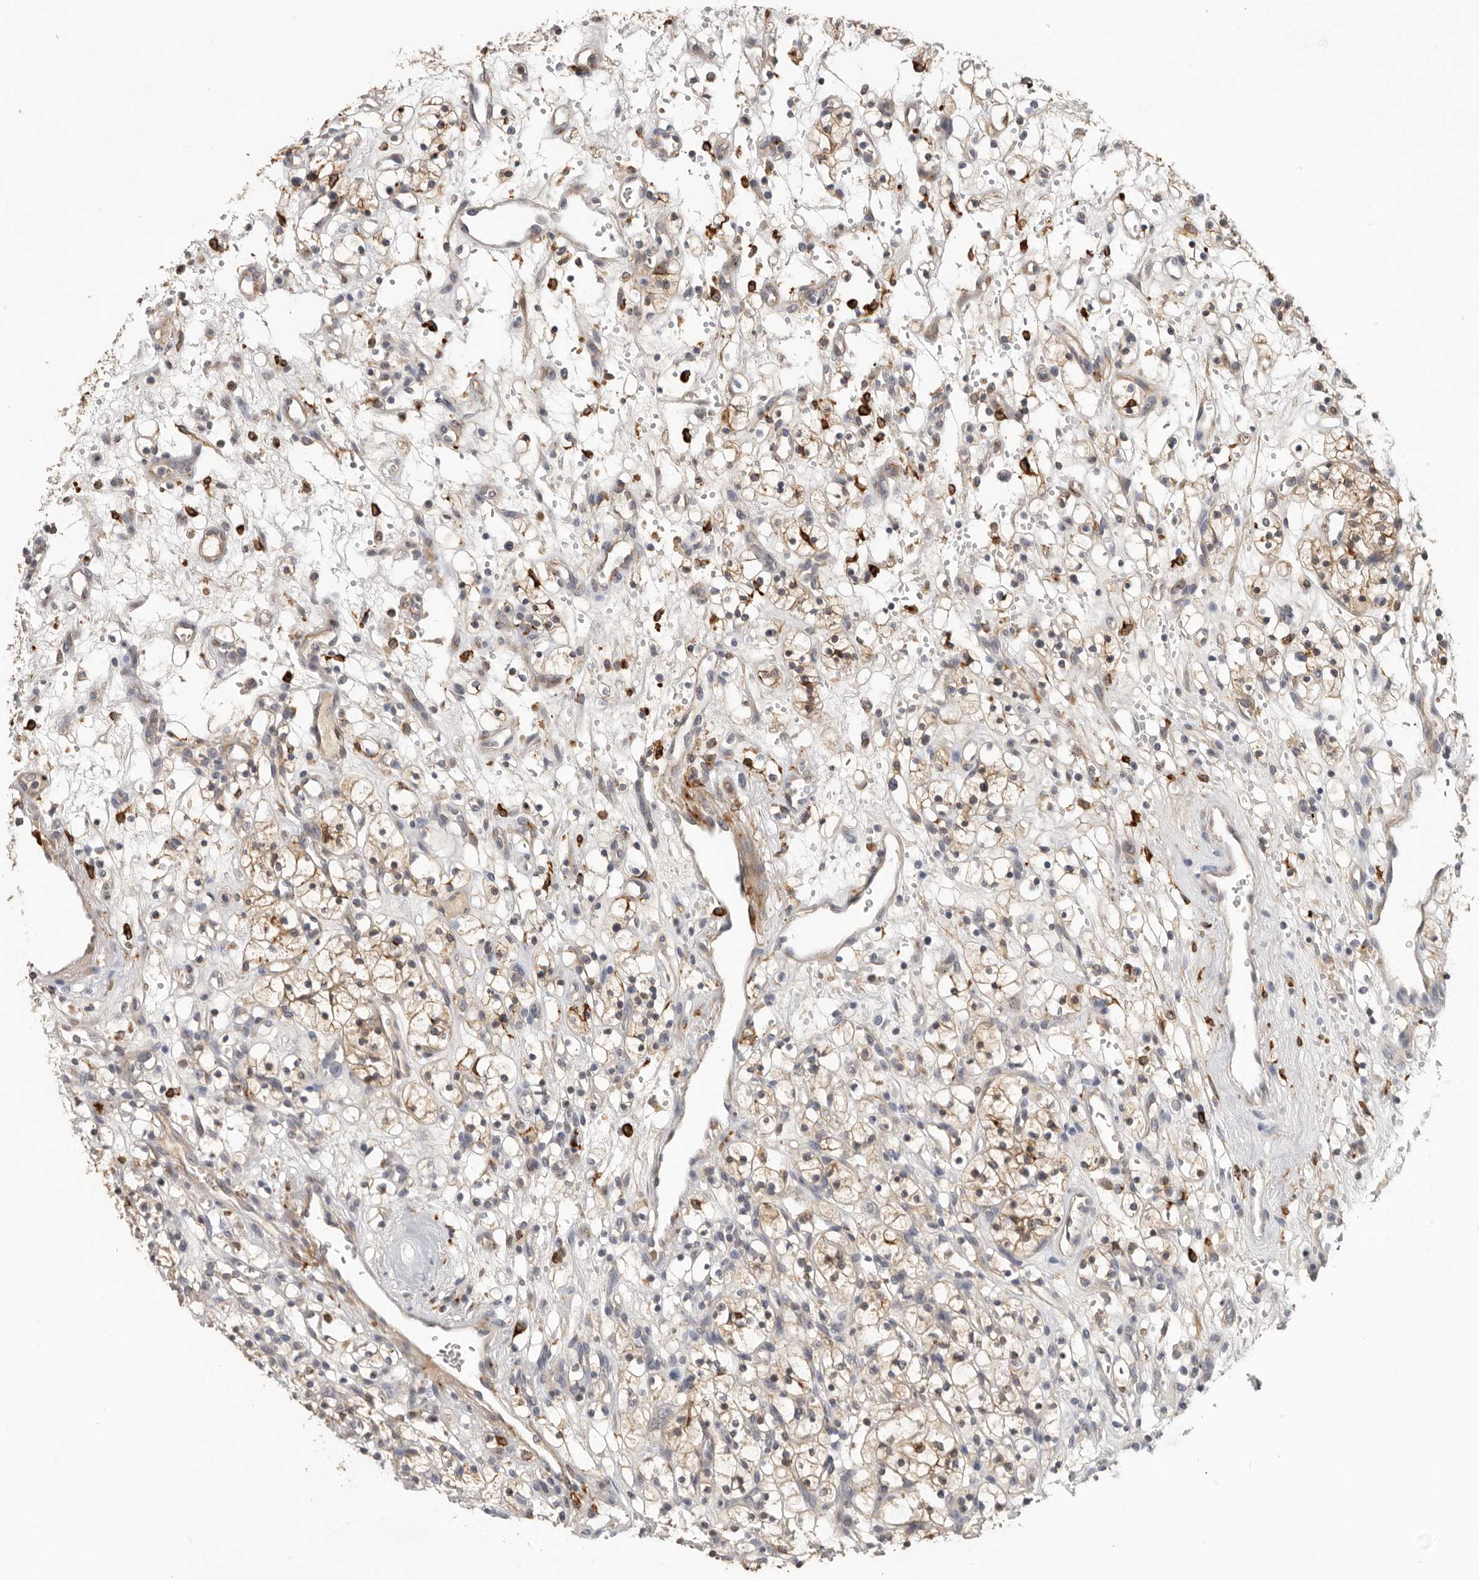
{"staining": {"intensity": "moderate", "quantity": ">75%", "location": "cytoplasmic/membranous"}, "tissue": "renal cancer", "cell_type": "Tumor cells", "image_type": "cancer", "snomed": [{"axis": "morphology", "description": "Adenocarcinoma, NOS"}, {"axis": "topography", "description": "Kidney"}], "caption": "A photomicrograph of renal cancer stained for a protein exhibits moderate cytoplasmic/membranous brown staining in tumor cells.", "gene": "TFRC", "patient": {"sex": "female", "age": 57}}